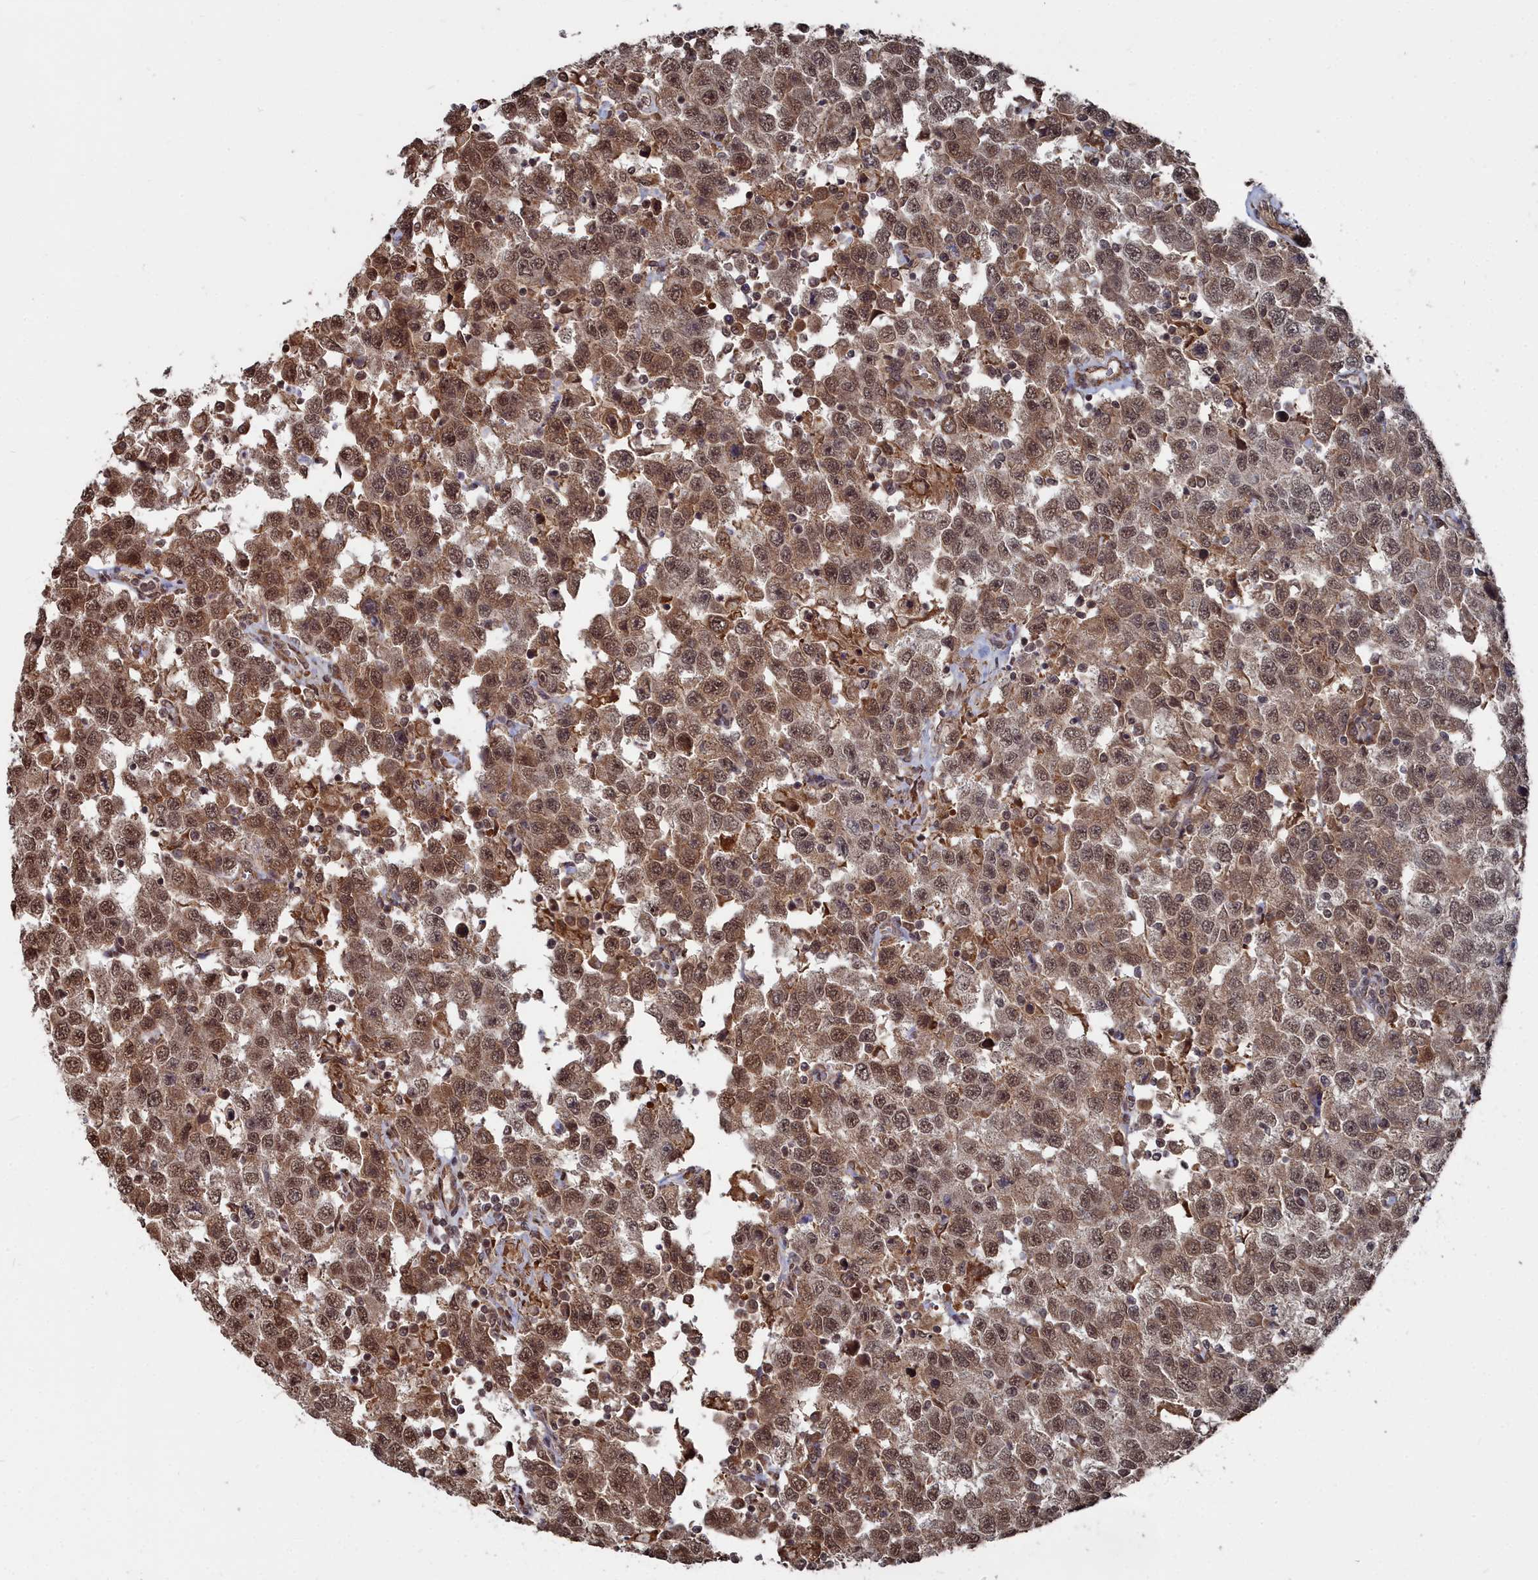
{"staining": {"intensity": "moderate", "quantity": ">75%", "location": "cytoplasmic/membranous,nuclear"}, "tissue": "testis cancer", "cell_type": "Tumor cells", "image_type": "cancer", "snomed": [{"axis": "morphology", "description": "Seminoma, NOS"}, {"axis": "topography", "description": "Testis"}], "caption": "Protein staining by immunohistochemistry shows moderate cytoplasmic/membranous and nuclear expression in approximately >75% of tumor cells in testis cancer (seminoma).", "gene": "CCNP", "patient": {"sex": "male", "age": 41}}